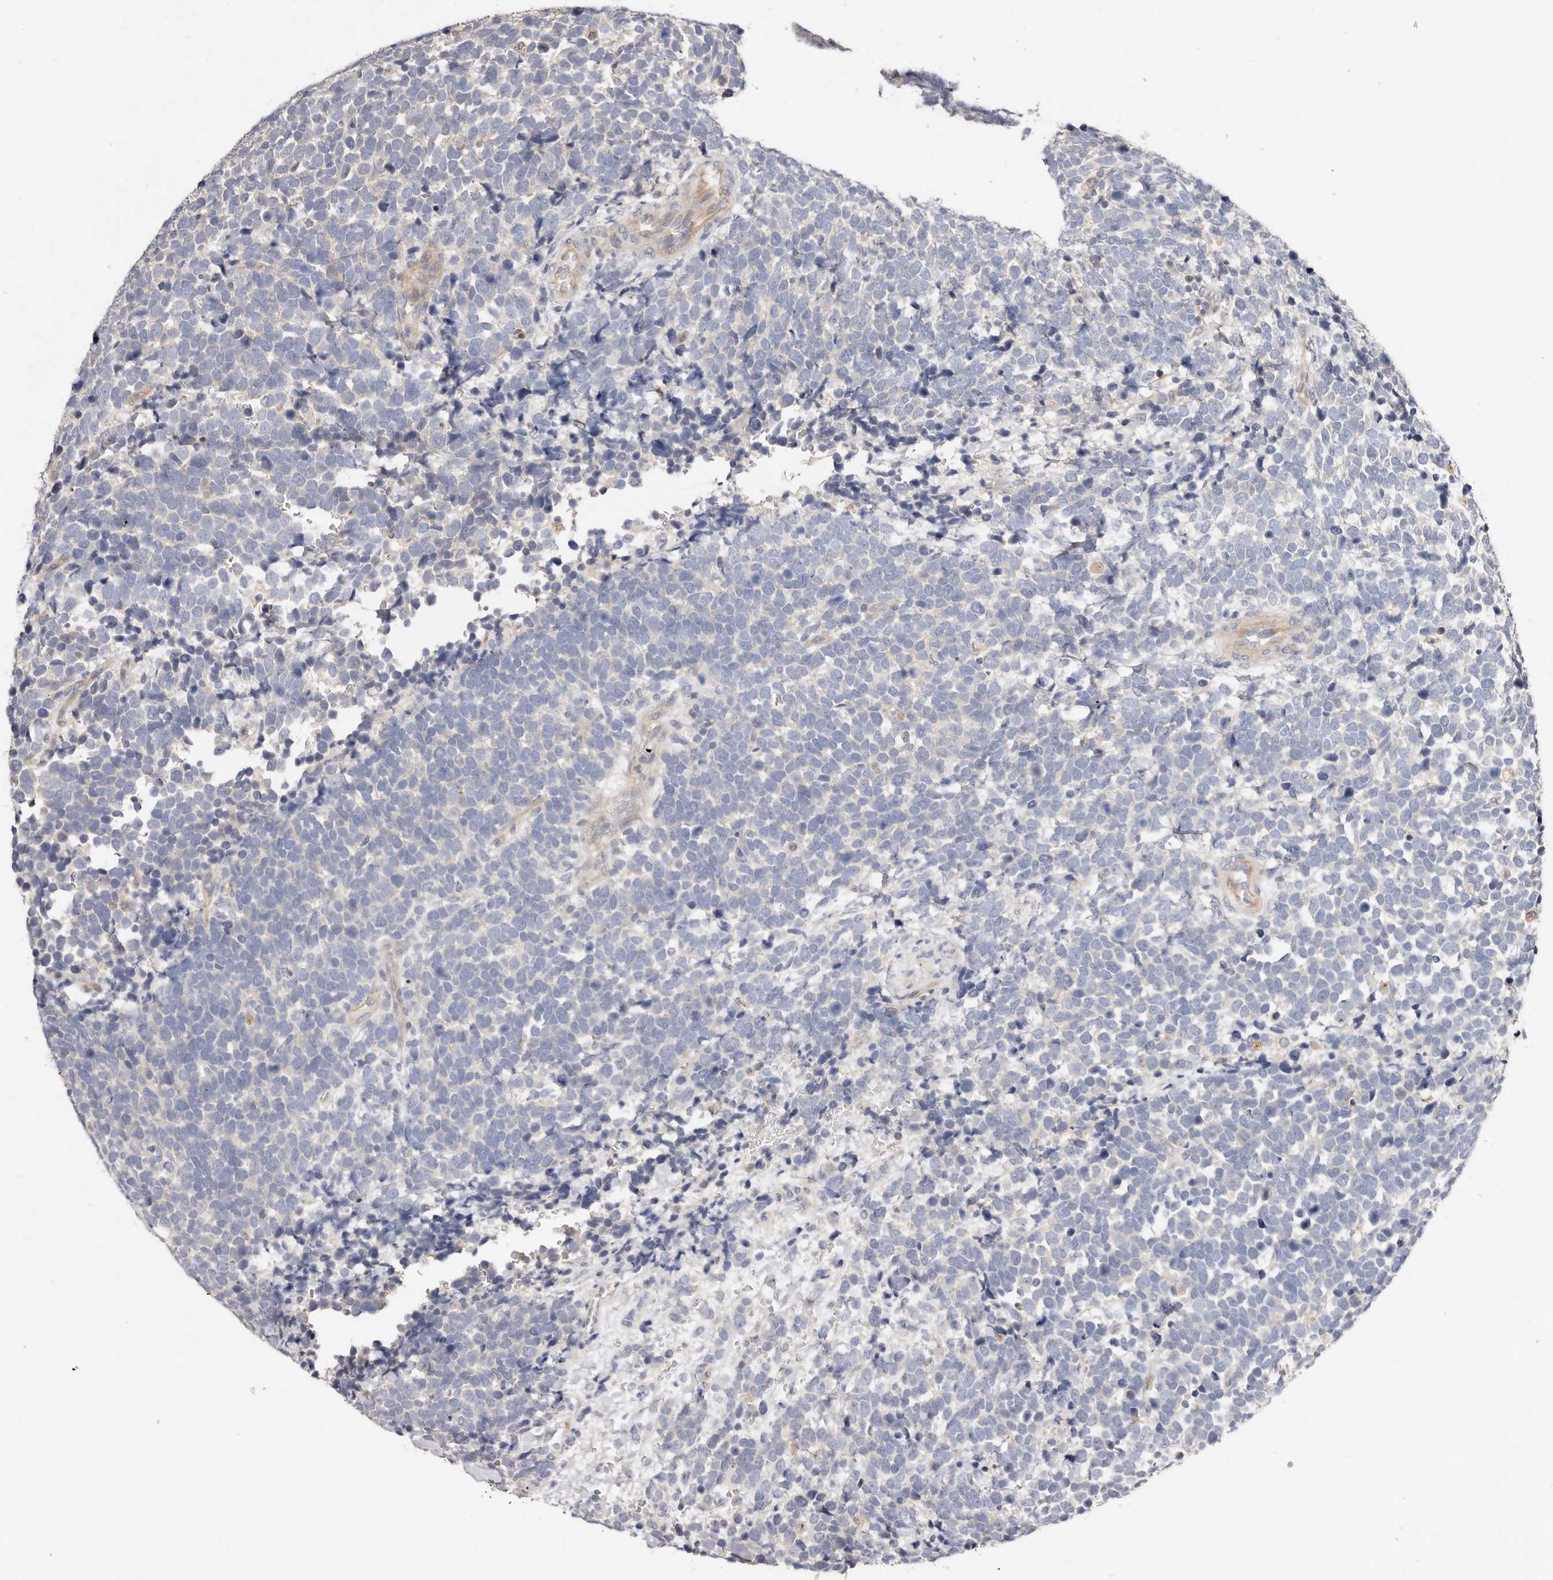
{"staining": {"intensity": "negative", "quantity": "none", "location": "none"}, "tissue": "urothelial cancer", "cell_type": "Tumor cells", "image_type": "cancer", "snomed": [{"axis": "morphology", "description": "Urothelial carcinoma, High grade"}, {"axis": "topography", "description": "Urinary bladder"}], "caption": "High-grade urothelial carcinoma was stained to show a protein in brown. There is no significant staining in tumor cells. (Brightfield microscopy of DAB IHC at high magnification).", "gene": "THBS3", "patient": {"sex": "female", "age": 82}}